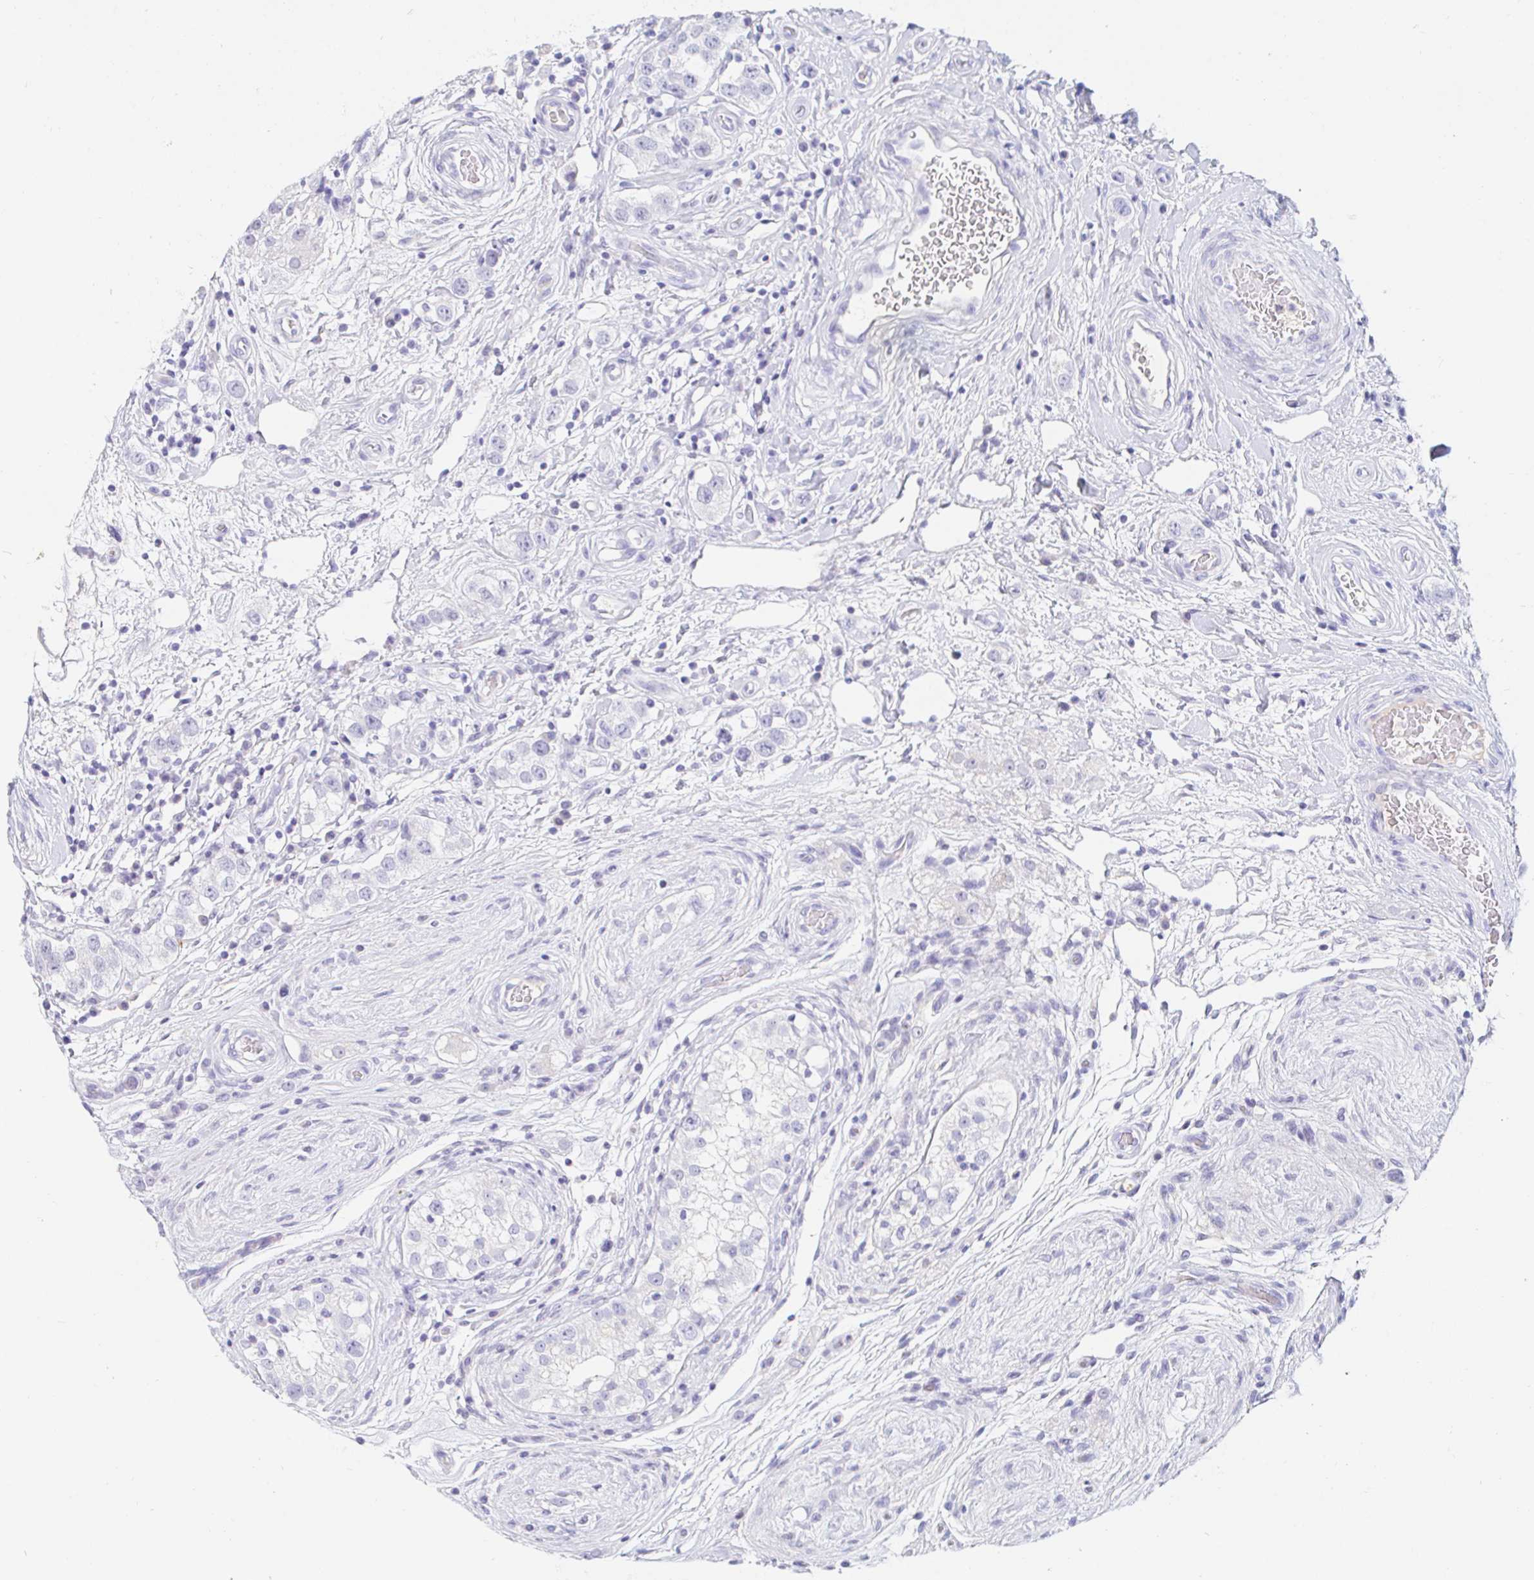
{"staining": {"intensity": "negative", "quantity": "none", "location": "none"}, "tissue": "testis cancer", "cell_type": "Tumor cells", "image_type": "cancer", "snomed": [{"axis": "morphology", "description": "Seminoma, NOS"}, {"axis": "topography", "description": "Testis"}], "caption": "The histopathology image exhibits no staining of tumor cells in testis cancer (seminoma).", "gene": "TEX44", "patient": {"sex": "male", "age": 34}}